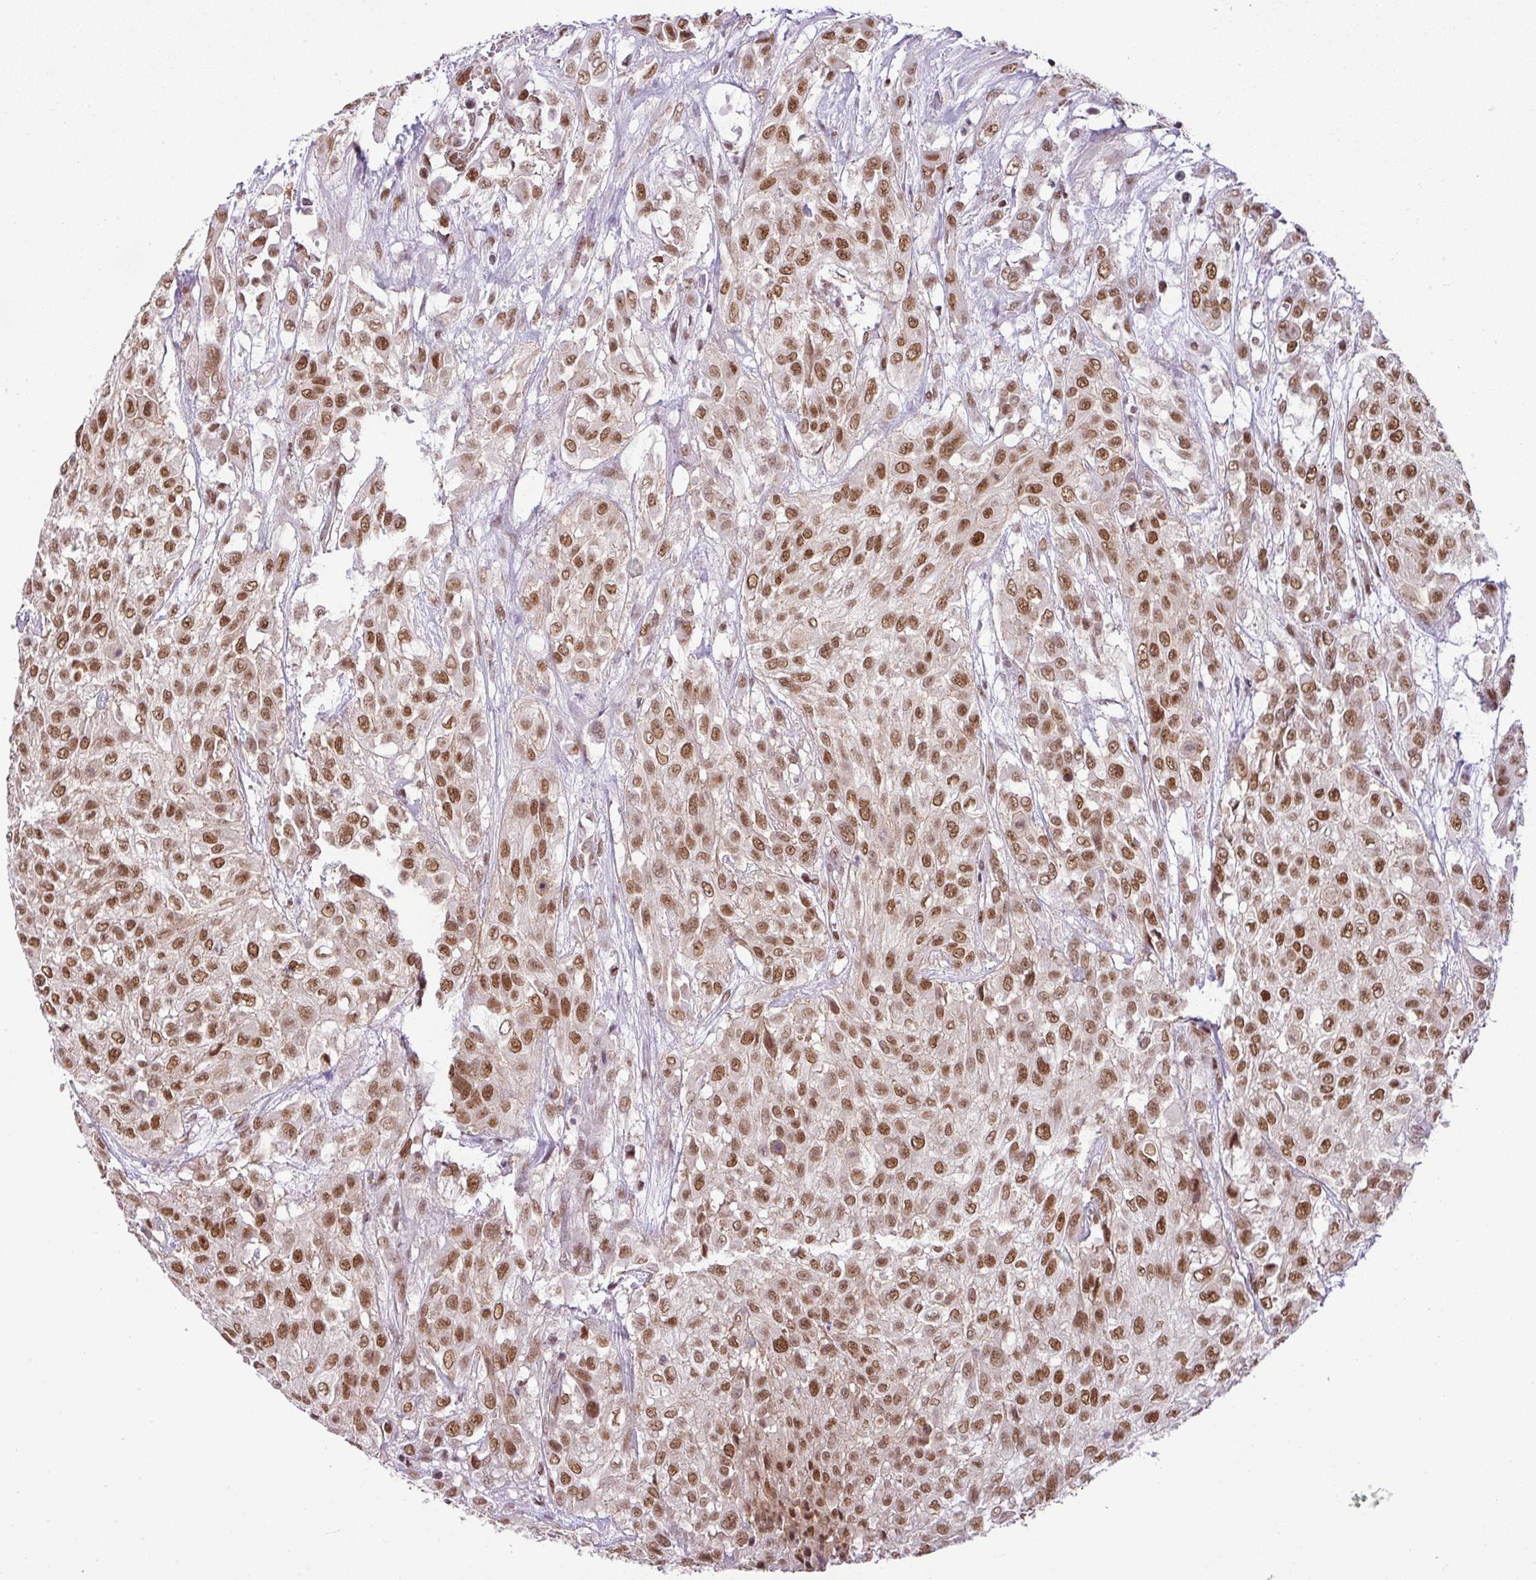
{"staining": {"intensity": "moderate", "quantity": ">75%", "location": "nuclear"}, "tissue": "urothelial cancer", "cell_type": "Tumor cells", "image_type": "cancer", "snomed": [{"axis": "morphology", "description": "Urothelial carcinoma, High grade"}, {"axis": "topography", "description": "Urinary bladder"}], "caption": "Human urothelial carcinoma (high-grade) stained with a brown dye shows moderate nuclear positive expression in approximately >75% of tumor cells.", "gene": "PGAP4", "patient": {"sex": "male", "age": 57}}